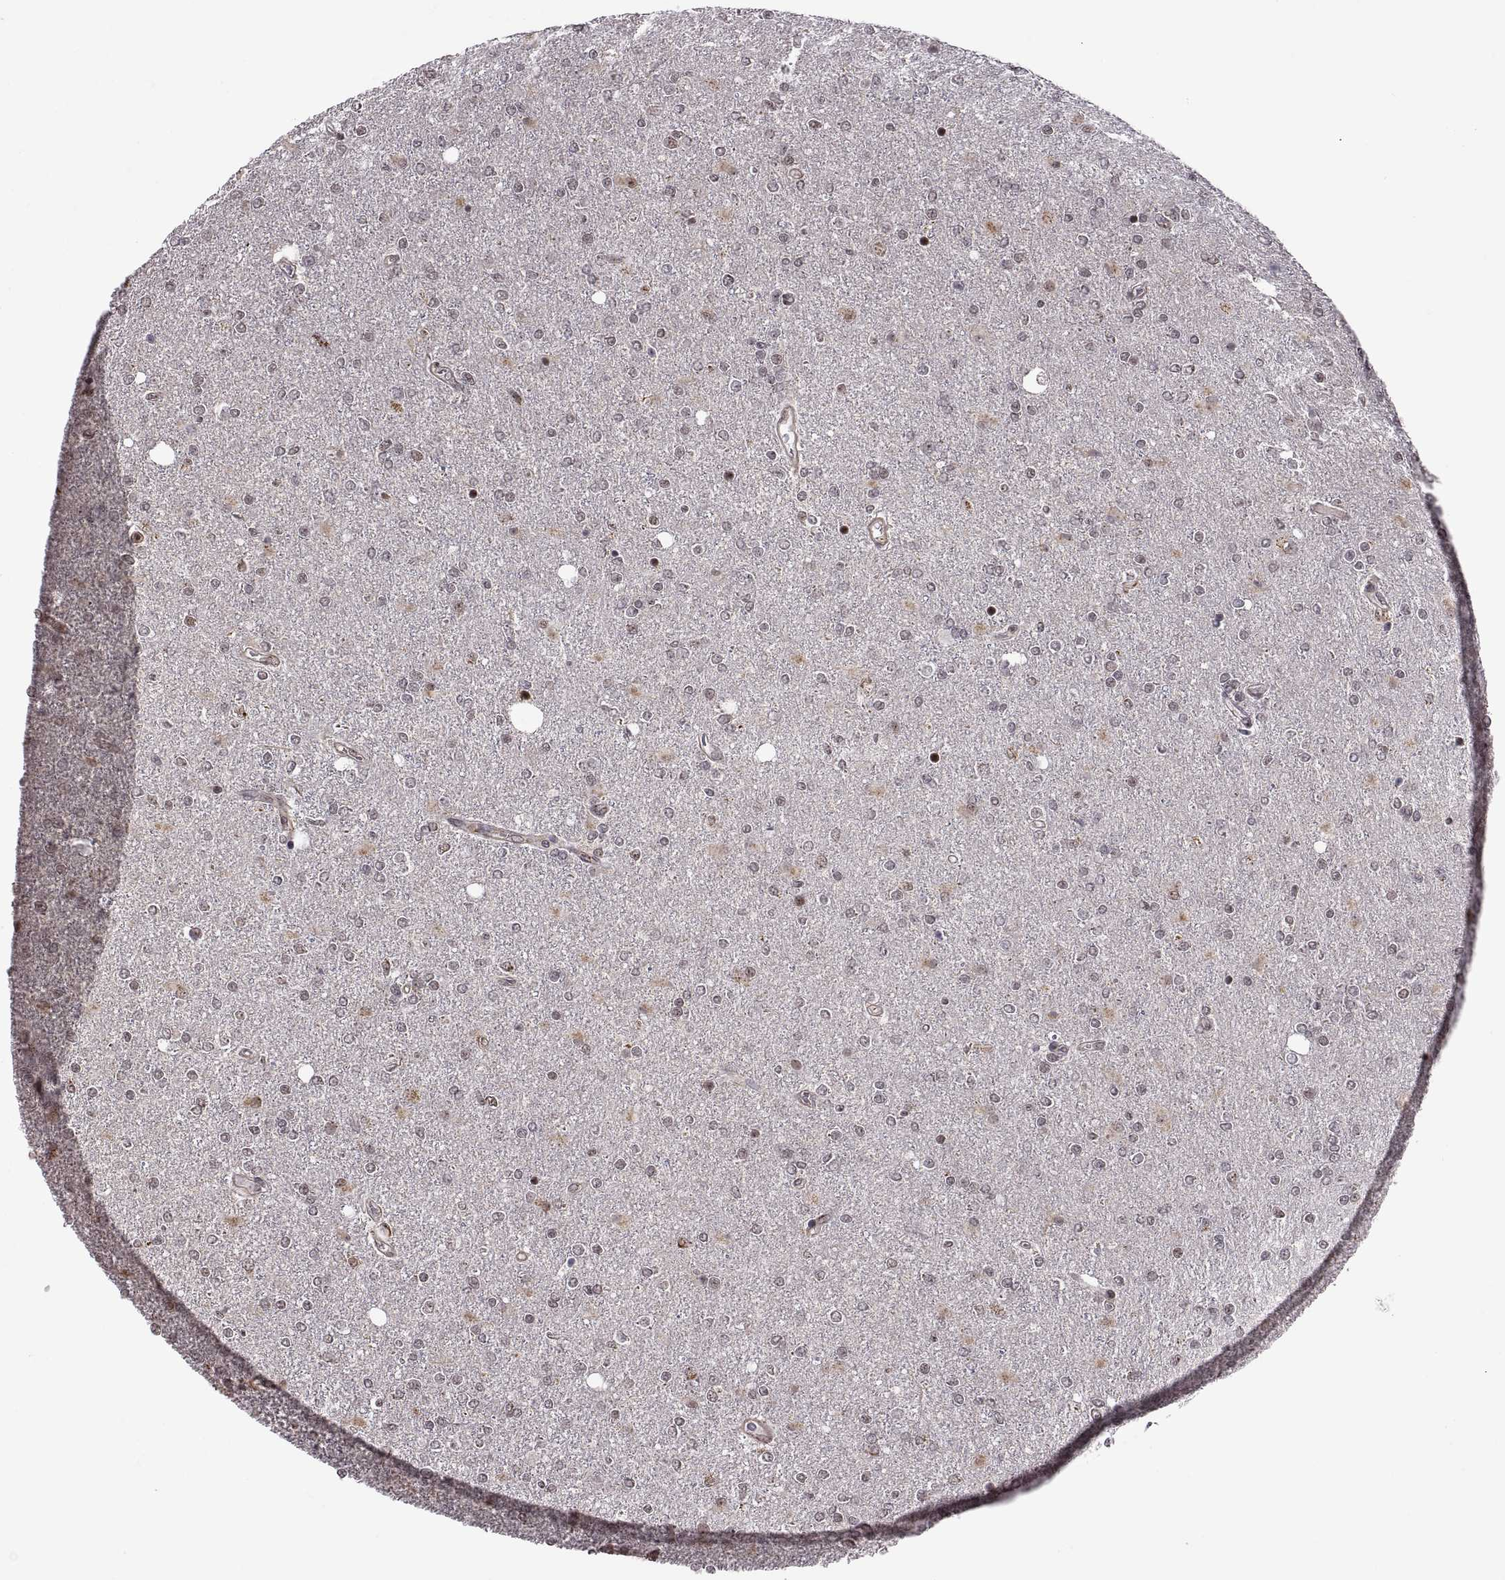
{"staining": {"intensity": "negative", "quantity": "none", "location": "none"}, "tissue": "glioma", "cell_type": "Tumor cells", "image_type": "cancer", "snomed": [{"axis": "morphology", "description": "Glioma, malignant, High grade"}, {"axis": "topography", "description": "Cerebral cortex"}], "caption": "Histopathology image shows no significant protein expression in tumor cells of glioma.", "gene": "ARRB1", "patient": {"sex": "male", "age": 70}}